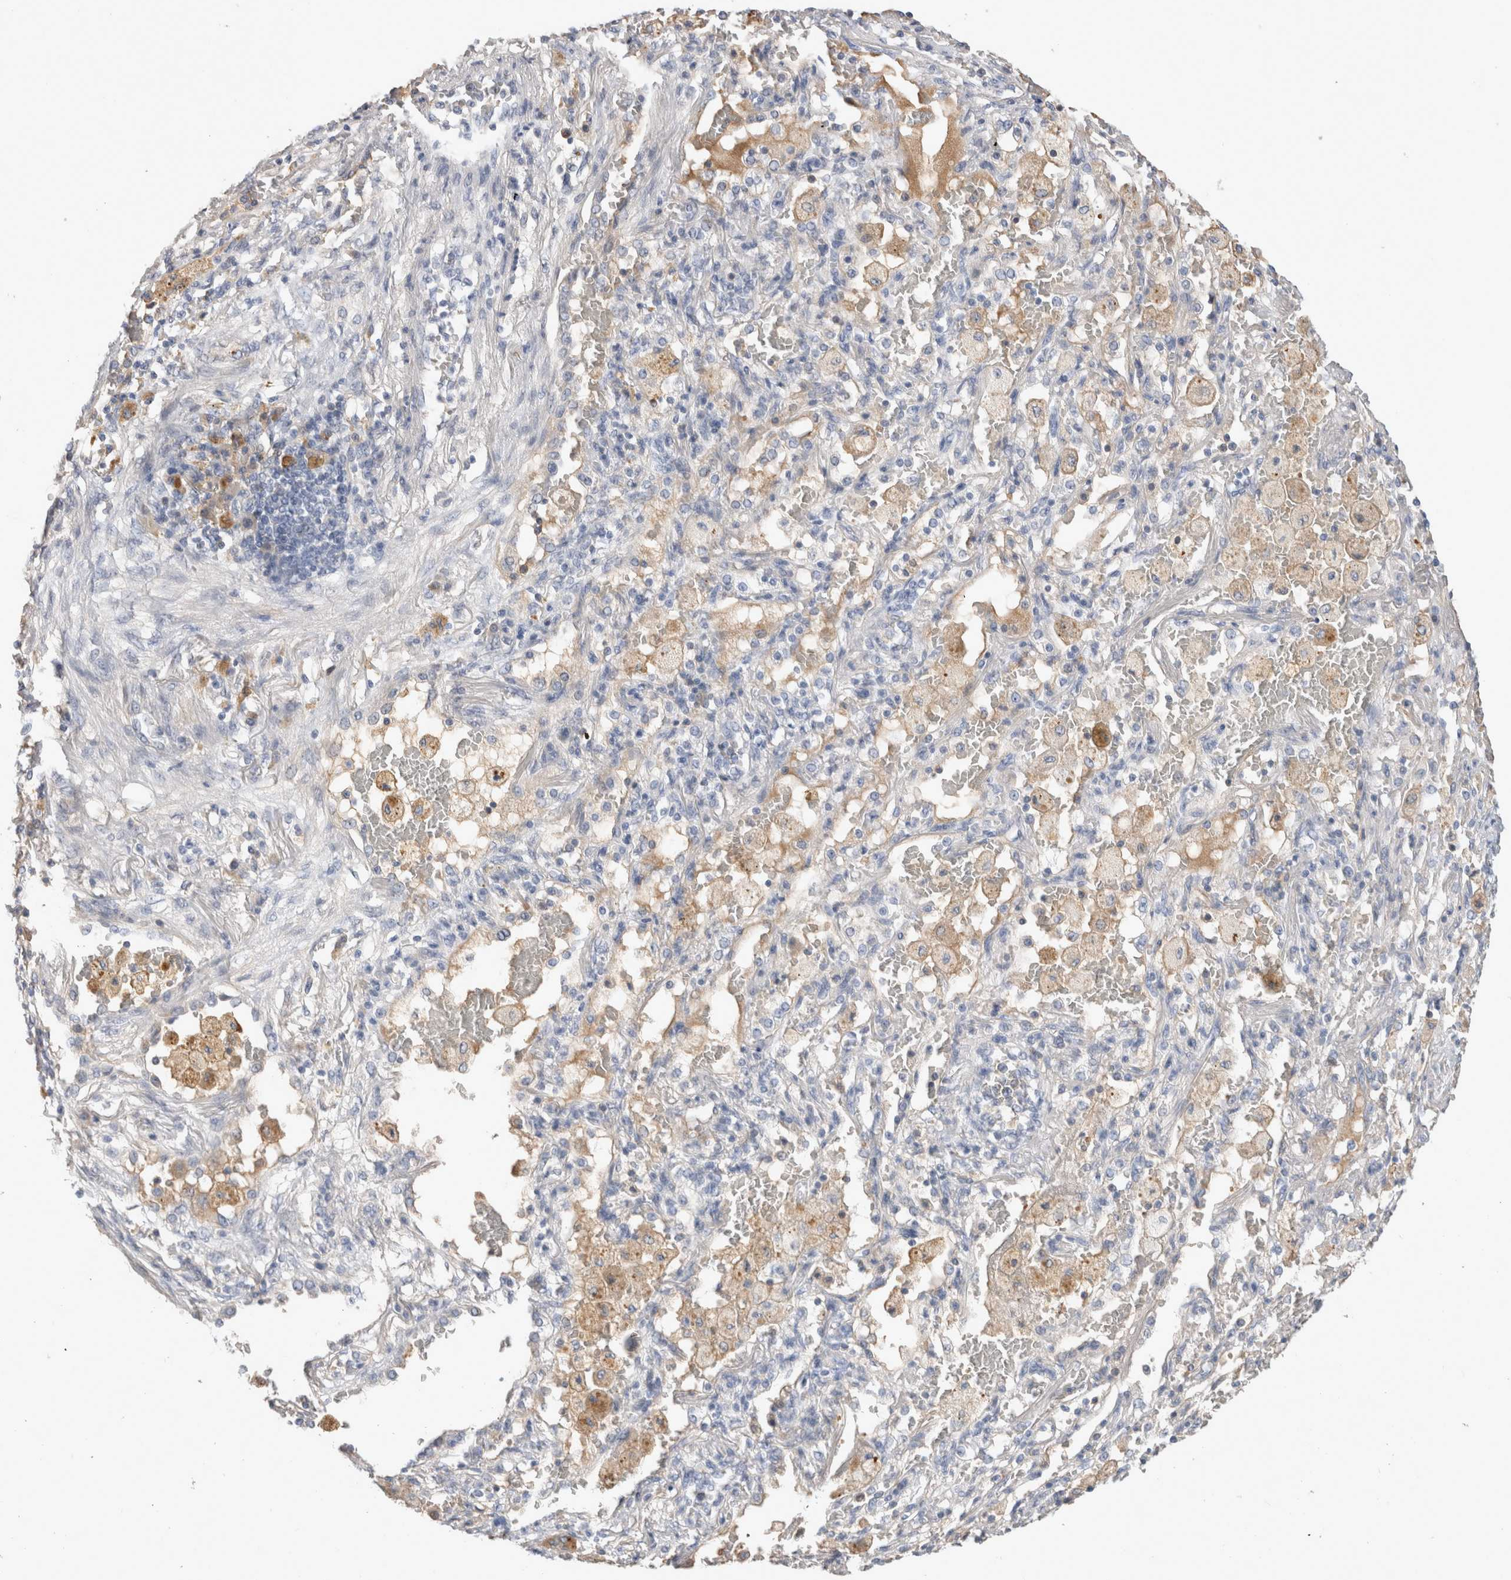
{"staining": {"intensity": "negative", "quantity": "none", "location": "none"}, "tissue": "lung cancer", "cell_type": "Tumor cells", "image_type": "cancer", "snomed": [{"axis": "morphology", "description": "Squamous cell carcinoma, NOS"}, {"axis": "topography", "description": "Lung"}], "caption": "Tumor cells show no significant protein positivity in lung cancer (squamous cell carcinoma).", "gene": "SCGB1A1", "patient": {"sex": "male", "age": 61}}